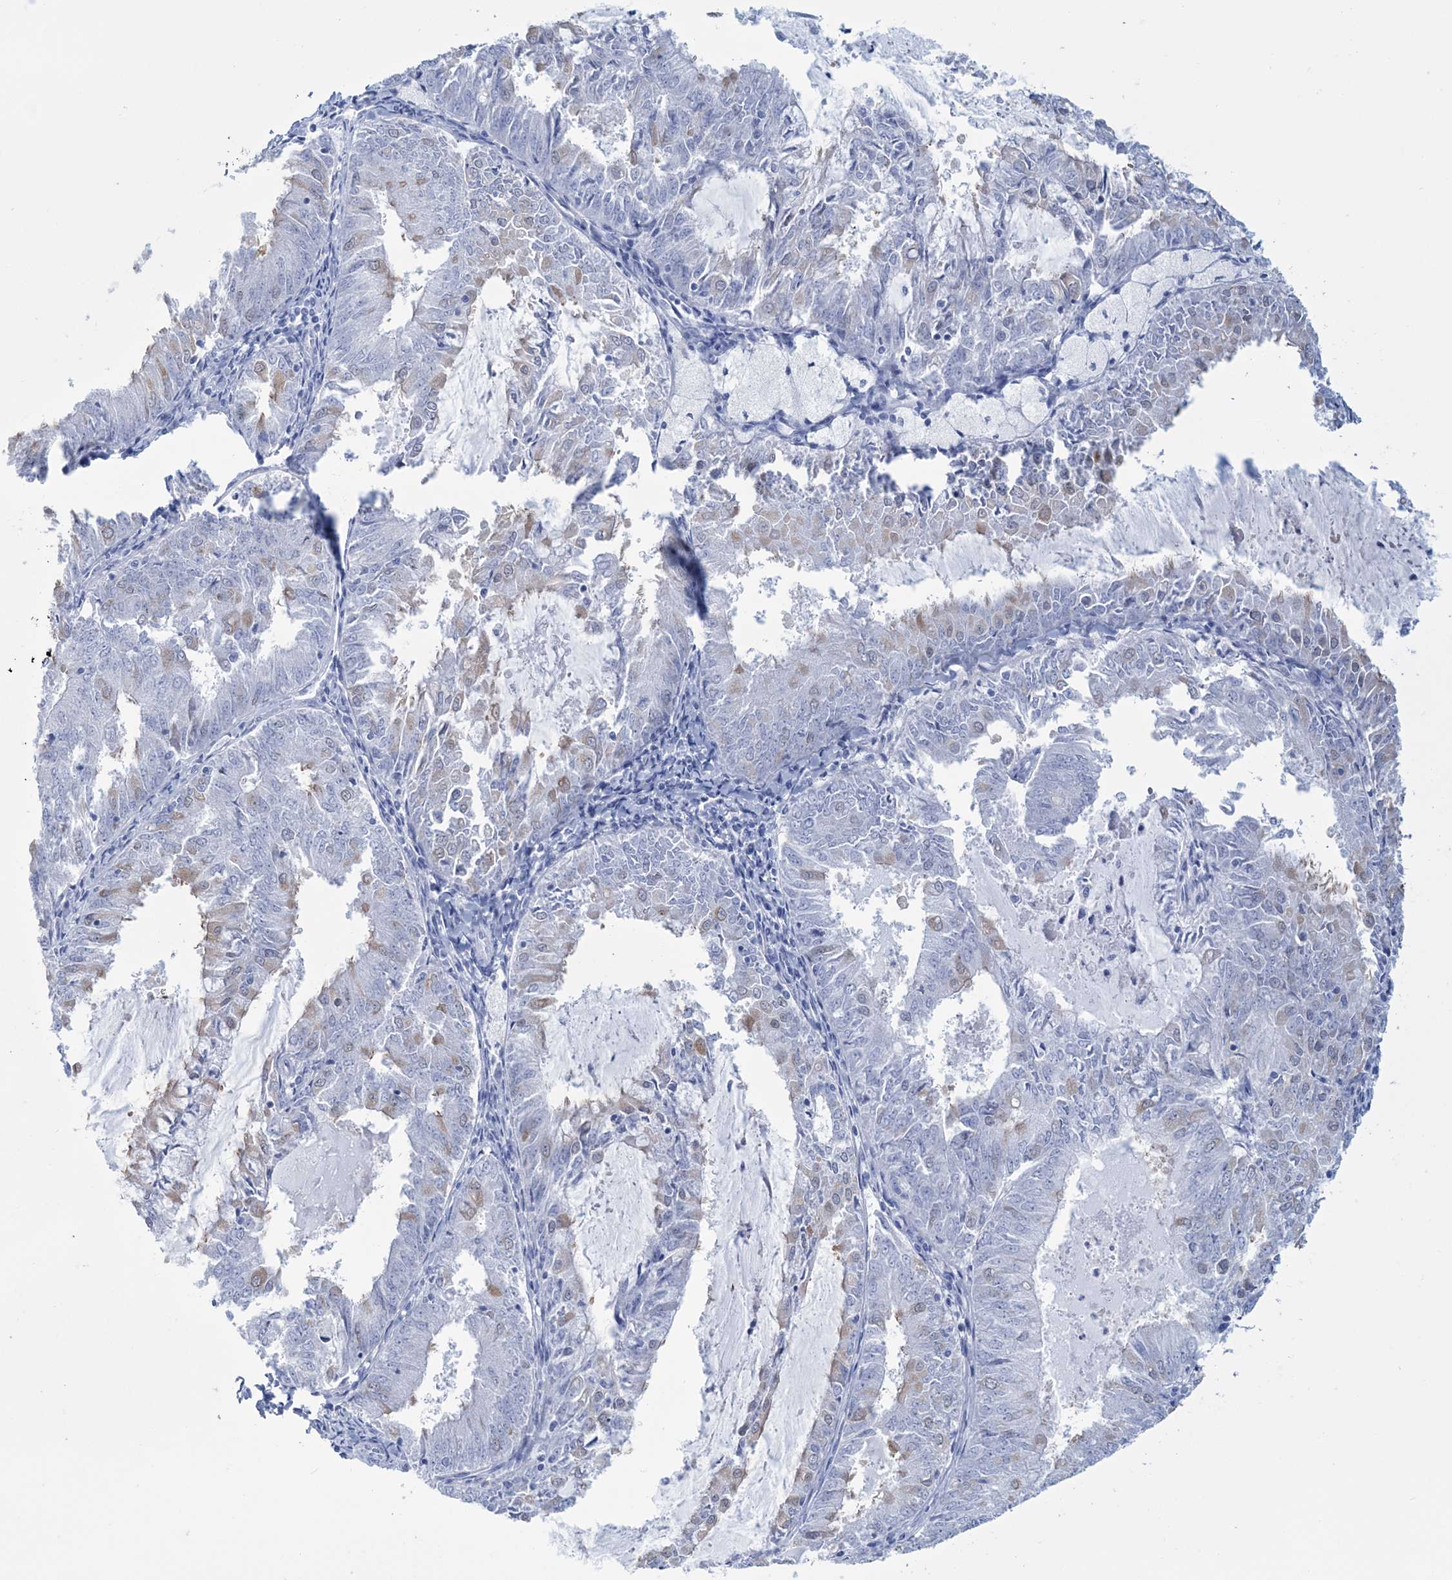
{"staining": {"intensity": "moderate", "quantity": "<25%", "location": "cytoplasmic/membranous"}, "tissue": "endometrial cancer", "cell_type": "Tumor cells", "image_type": "cancer", "snomed": [{"axis": "morphology", "description": "Adenocarcinoma, NOS"}, {"axis": "topography", "description": "Endometrium"}], "caption": "Endometrial adenocarcinoma was stained to show a protein in brown. There is low levels of moderate cytoplasmic/membranous expression in about <25% of tumor cells. Using DAB (brown) and hematoxylin (blue) stains, captured at high magnification using brightfield microscopy.", "gene": "DPCD", "patient": {"sex": "female", "age": 57}}